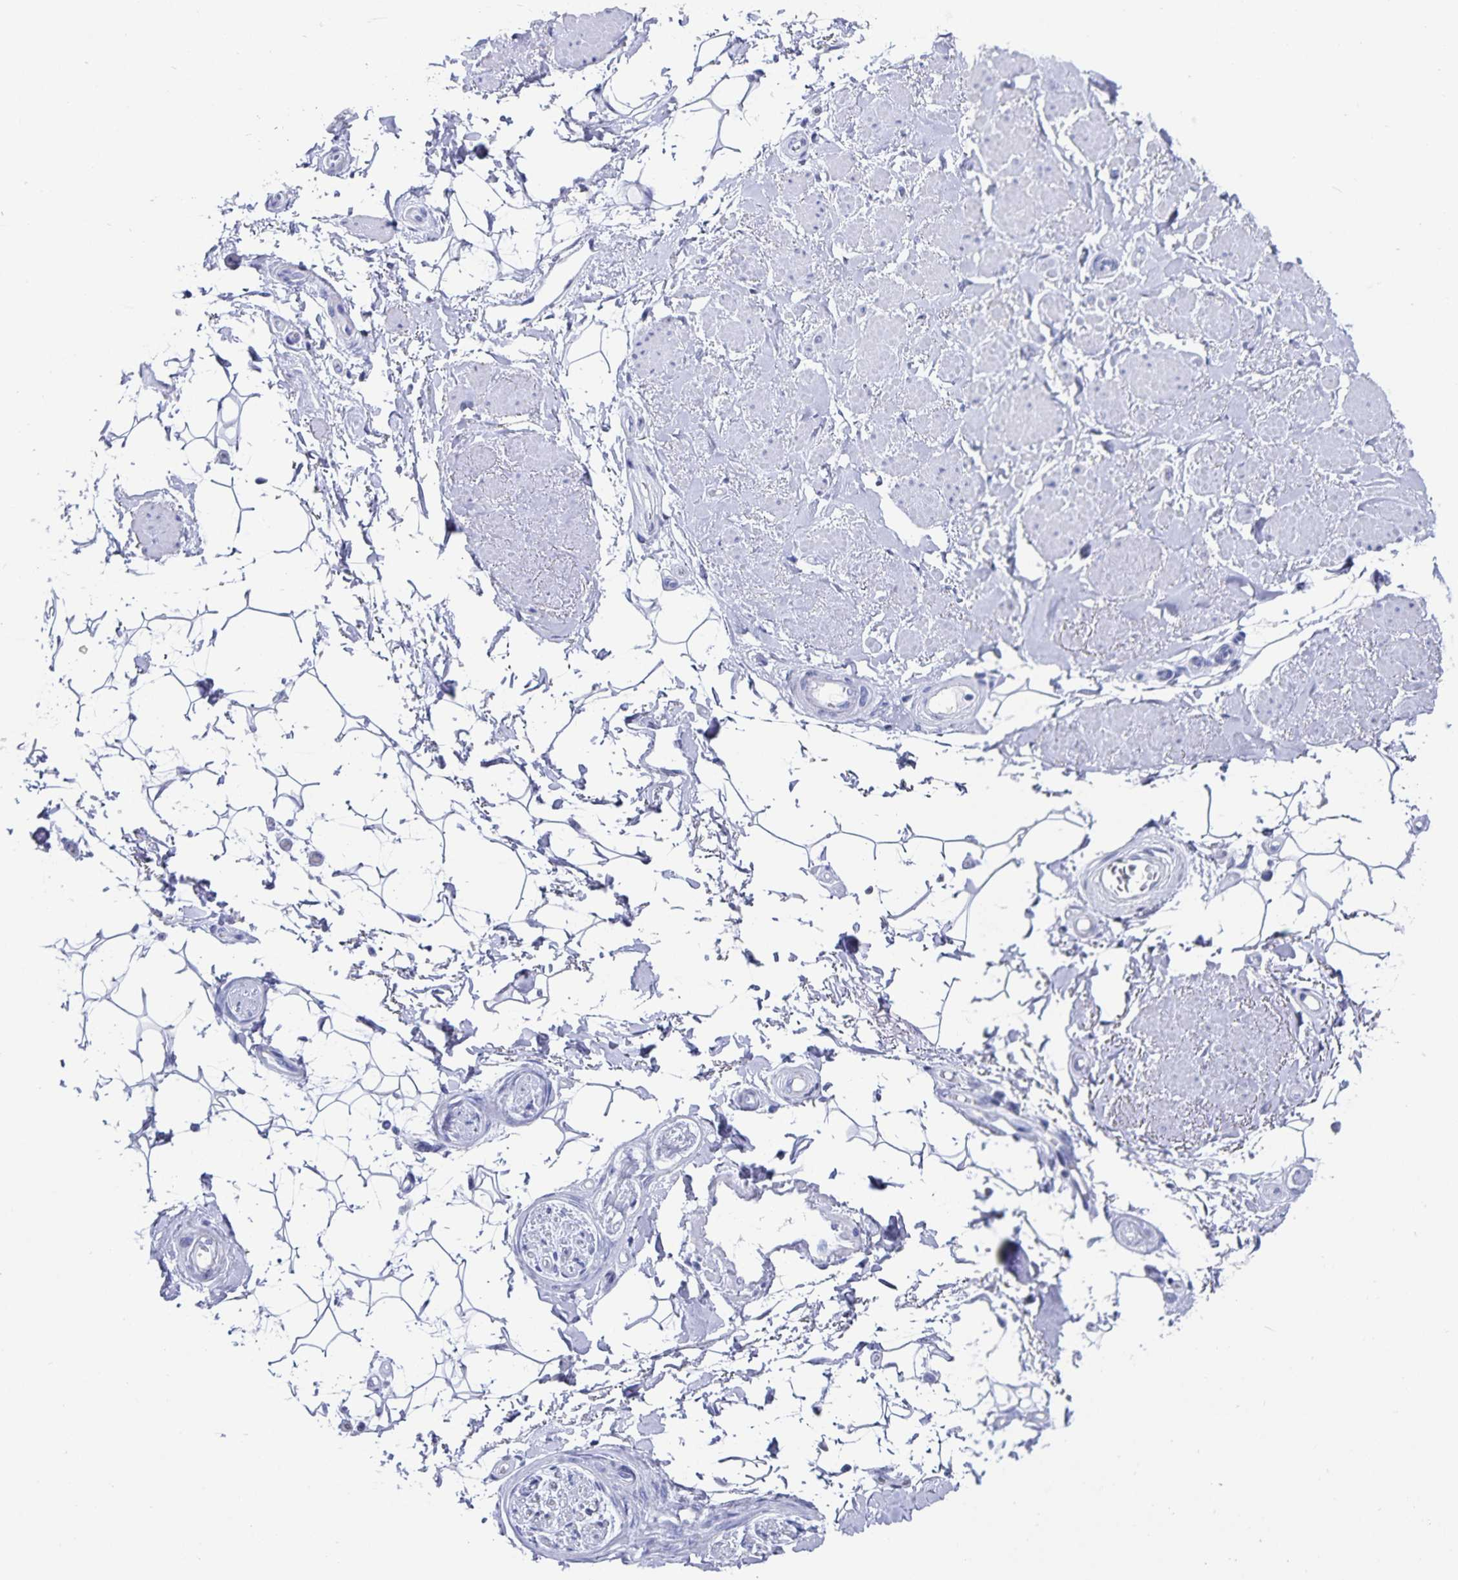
{"staining": {"intensity": "negative", "quantity": "none", "location": "none"}, "tissue": "adipose tissue", "cell_type": "Adipocytes", "image_type": "normal", "snomed": [{"axis": "morphology", "description": "Normal tissue, NOS"}, {"axis": "topography", "description": "Anal"}, {"axis": "topography", "description": "Peripheral nerve tissue"}], "caption": "This is an immunohistochemistry micrograph of unremarkable human adipose tissue. There is no positivity in adipocytes.", "gene": "C19orf73", "patient": {"sex": "male", "age": 51}}